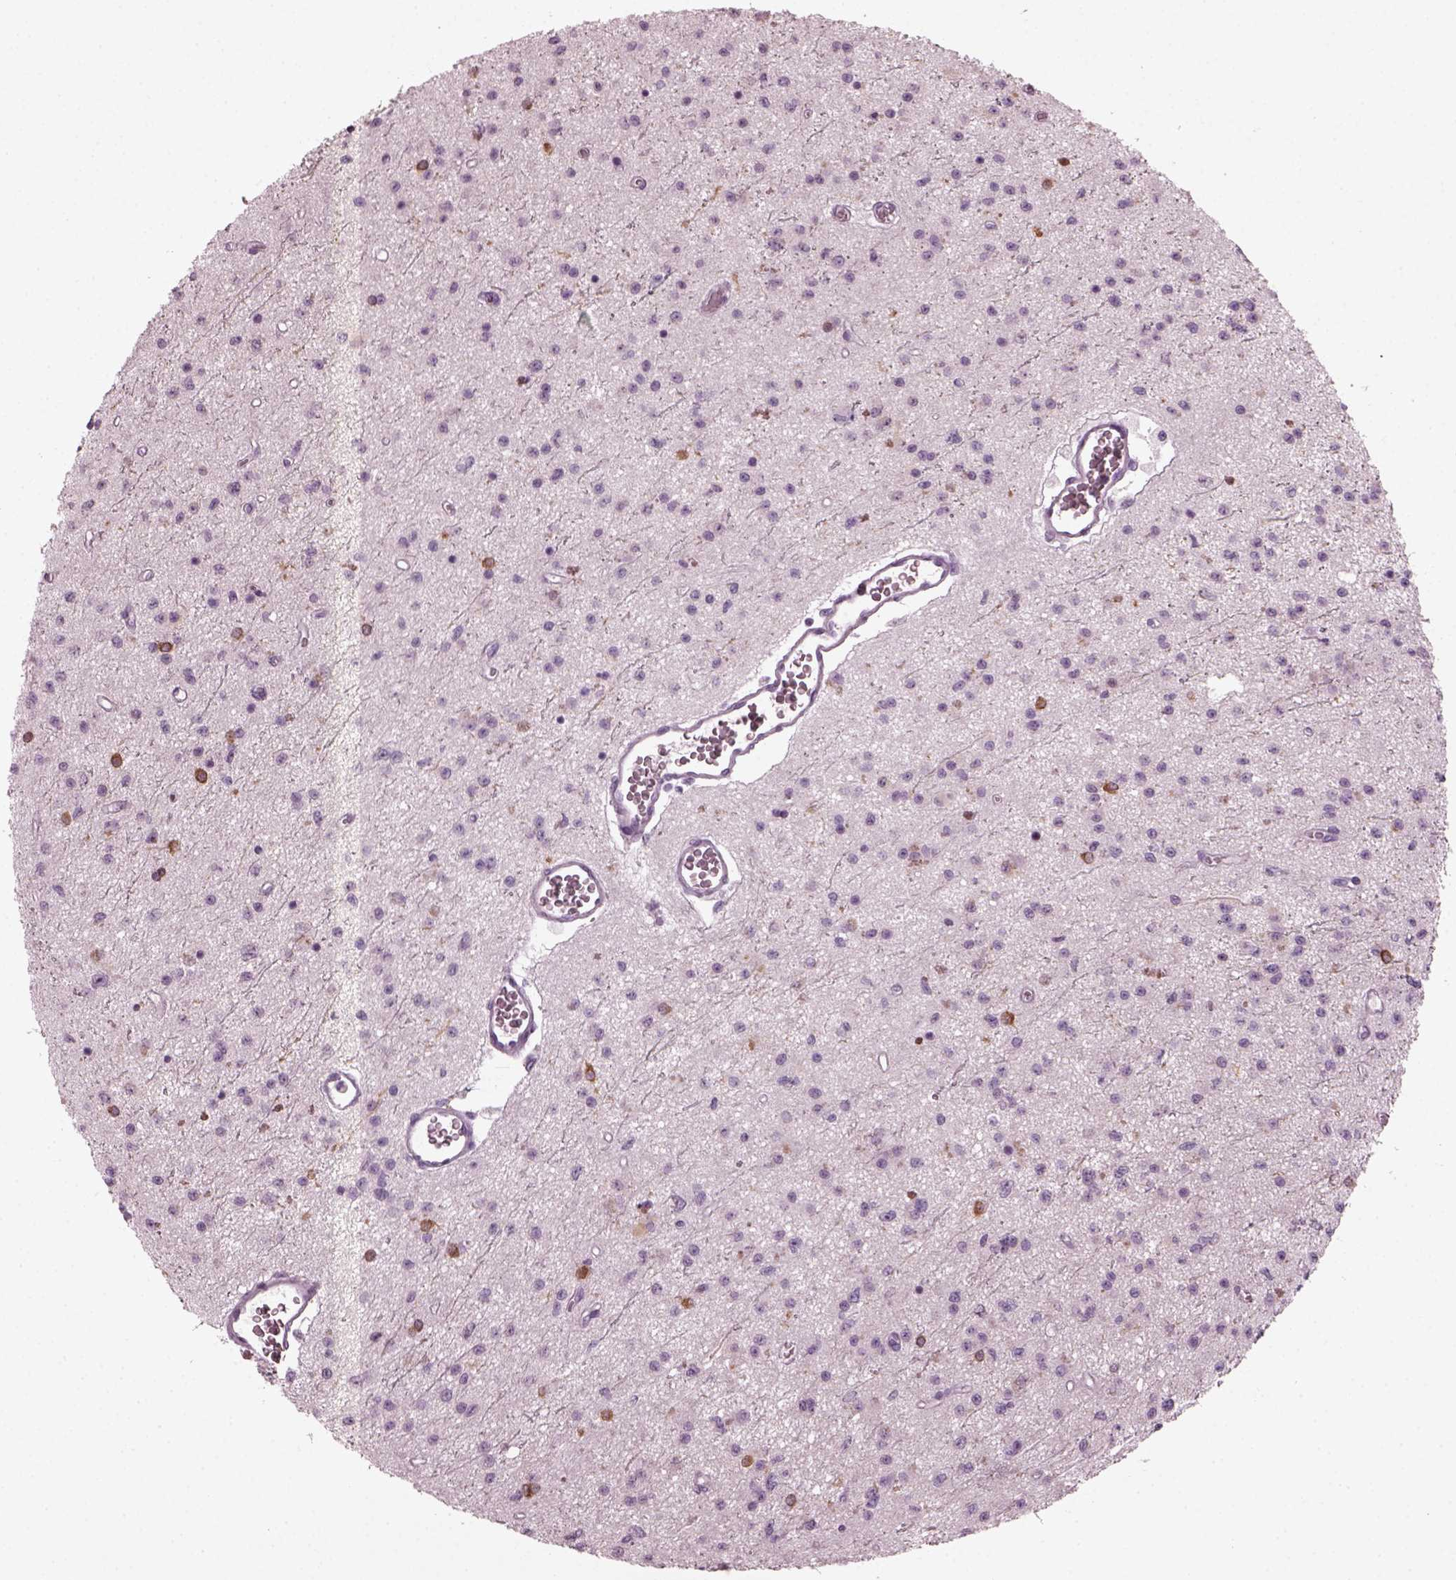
{"staining": {"intensity": "negative", "quantity": "none", "location": "none"}, "tissue": "glioma", "cell_type": "Tumor cells", "image_type": "cancer", "snomed": [{"axis": "morphology", "description": "Glioma, malignant, Low grade"}, {"axis": "topography", "description": "Brain"}], "caption": "An immunohistochemistry (IHC) photomicrograph of malignant glioma (low-grade) is shown. There is no staining in tumor cells of malignant glioma (low-grade). (DAB immunohistochemistry (IHC) with hematoxylin counter stain).", "gene": "DPYSL5", "patient": {"sex": "female", "age": 45}}